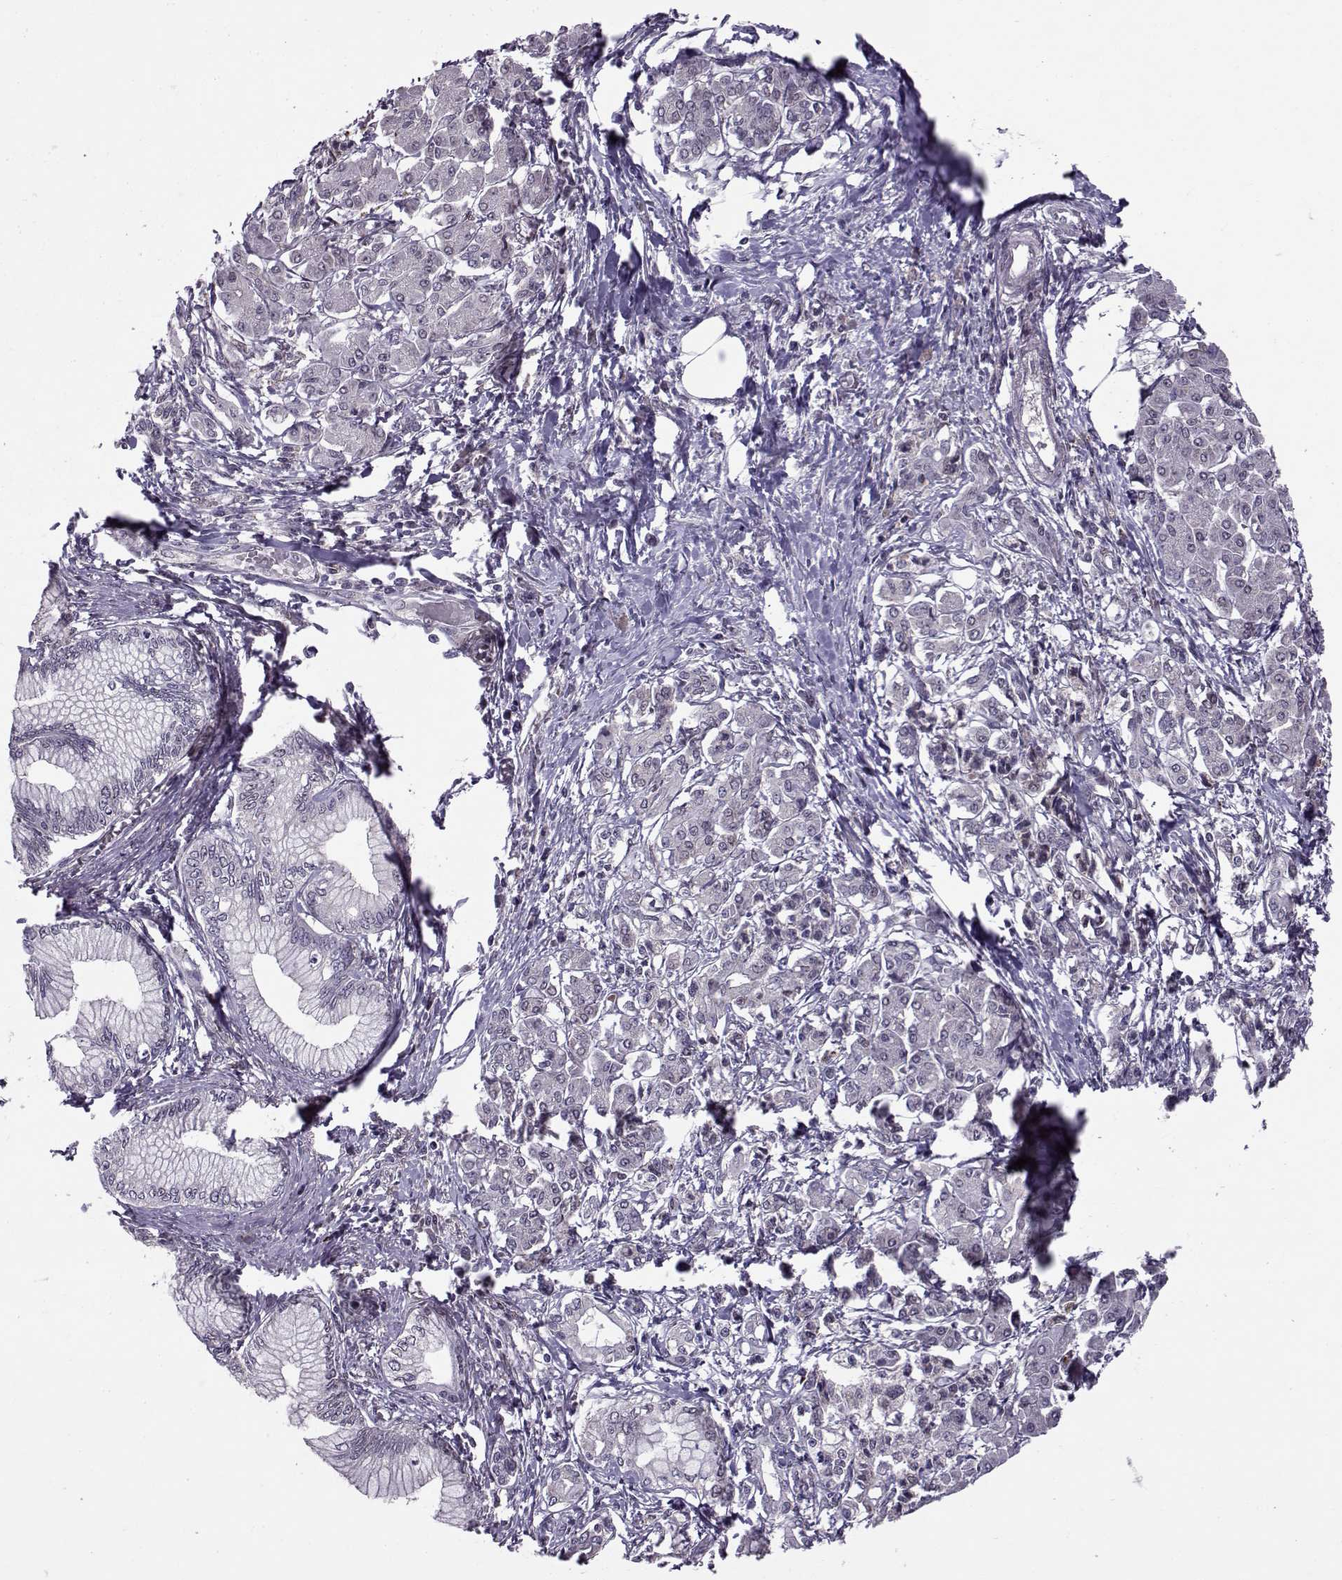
{"staining": {"intensity": "negative", "quantity": "none", "location": "none"}, "tissue": "pancreatic cancer", "cell_type": "Tumor cells", "image_type": "cancer", "snomed": [{"axis": "morphology", "description": "Adenocarcinoma, NOS"}, {"axis": "topography", "description": "Pancreas"}], "caption": "Immunohistochemistry image of neoplastic tissue: human adenocarcinoma (pancreatic) stained with DAB demonstrates no significant protein positivity in tumor cells.", "gene": "CDK4", "patient": {"sex": "female", "age": 68}}